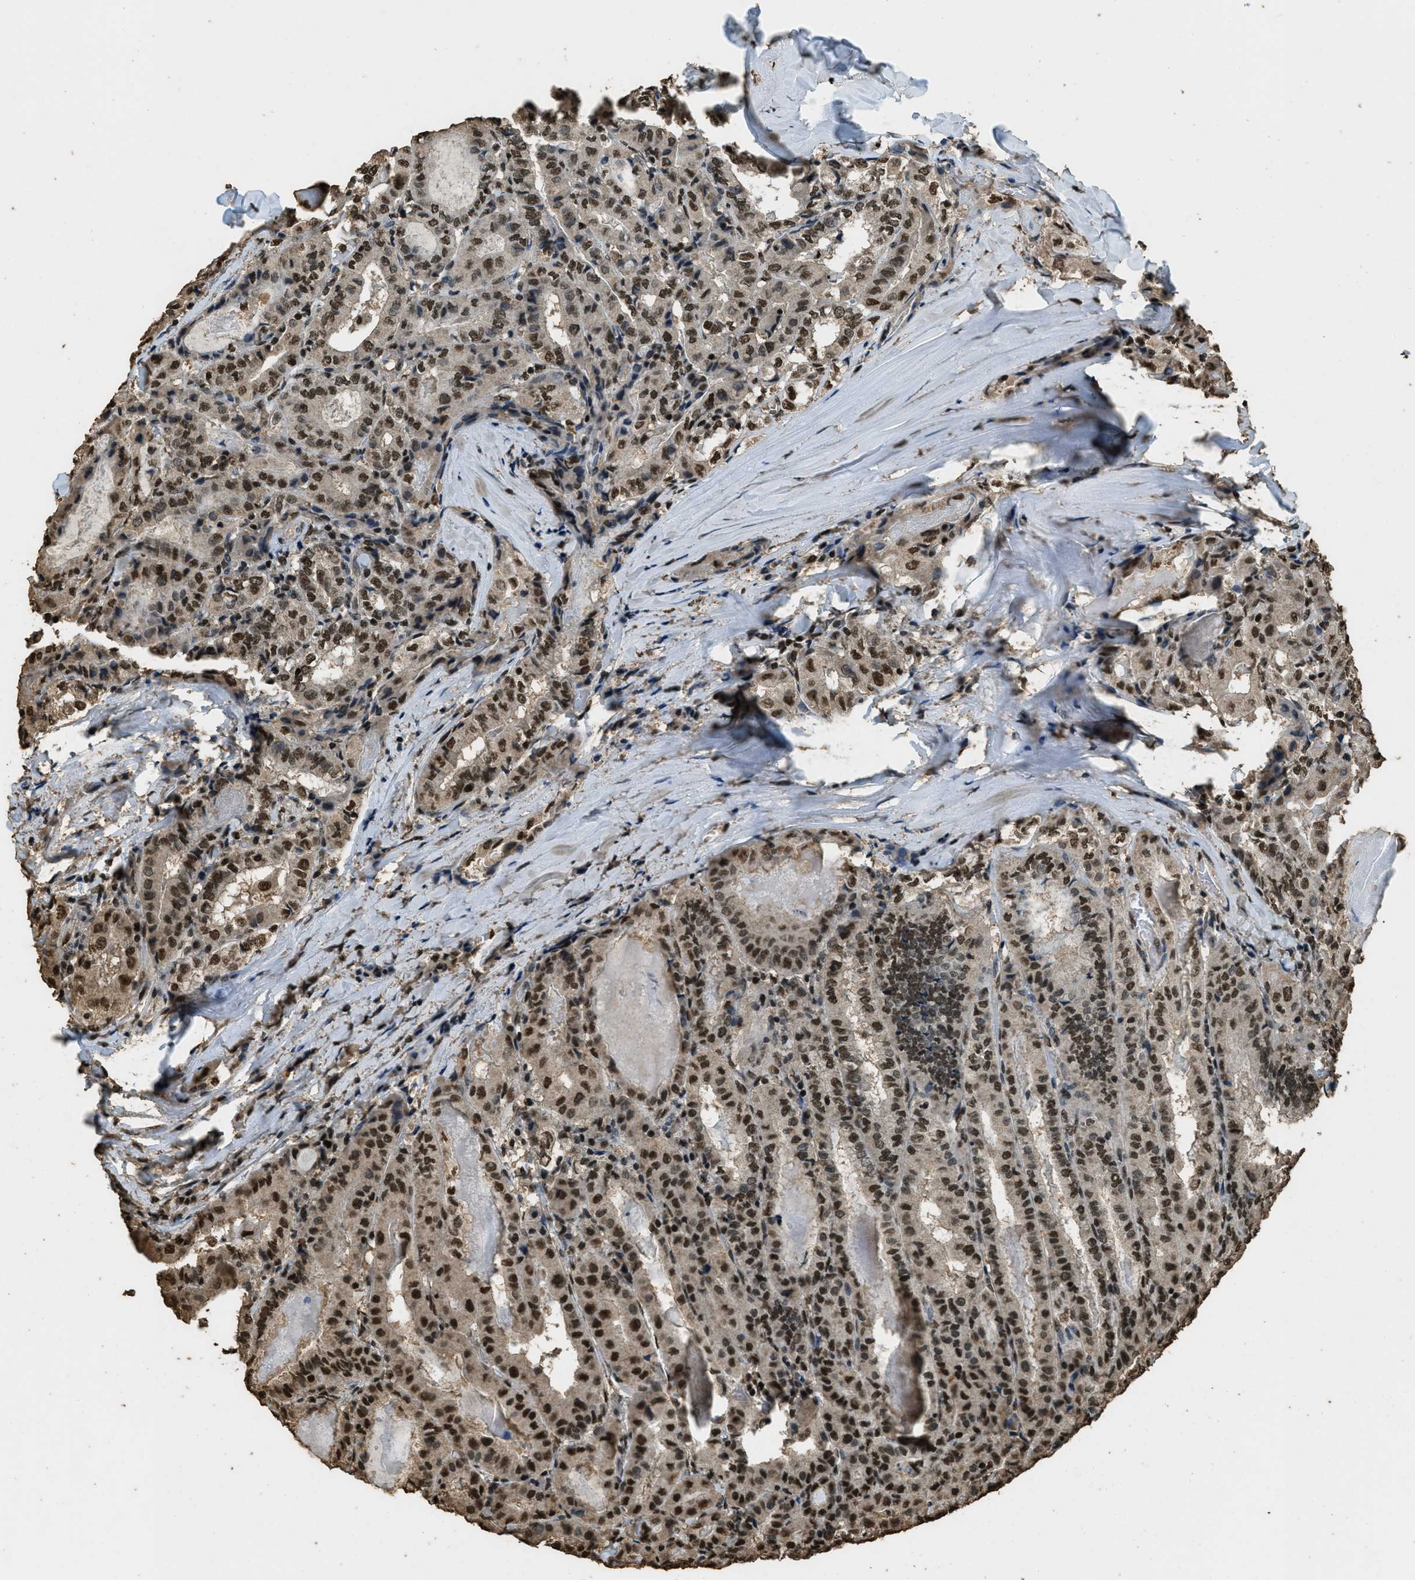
{"staining": {"intensity": "strong", "quantity": ">75%", "location": "nuclear"}, "tissue": "thyroid cancer", "cell_type": "Tumor cells", "image_type": "cancer", "snomed": [{"axis": "morphology", "description": "Papillary adenocarcinoma, NOS"}, {"axis": "topography", "description": "Thyroid gland"}], "caption": "Immunohistochemistry (IHC) staining of thyroid papillary adenocarcinoma, which displays high levels of strong nuclear expression in approximately >75% of tumor cells indicating strong nuclear protein positivity. The staining was performed using DAB (3,3'-diaminobenzidine) (brown) for protein detection and nuclei were counterstained in hematoxylin (blue).", "gene": "MYB", "patient": {"sex": "female", "age": 42}}